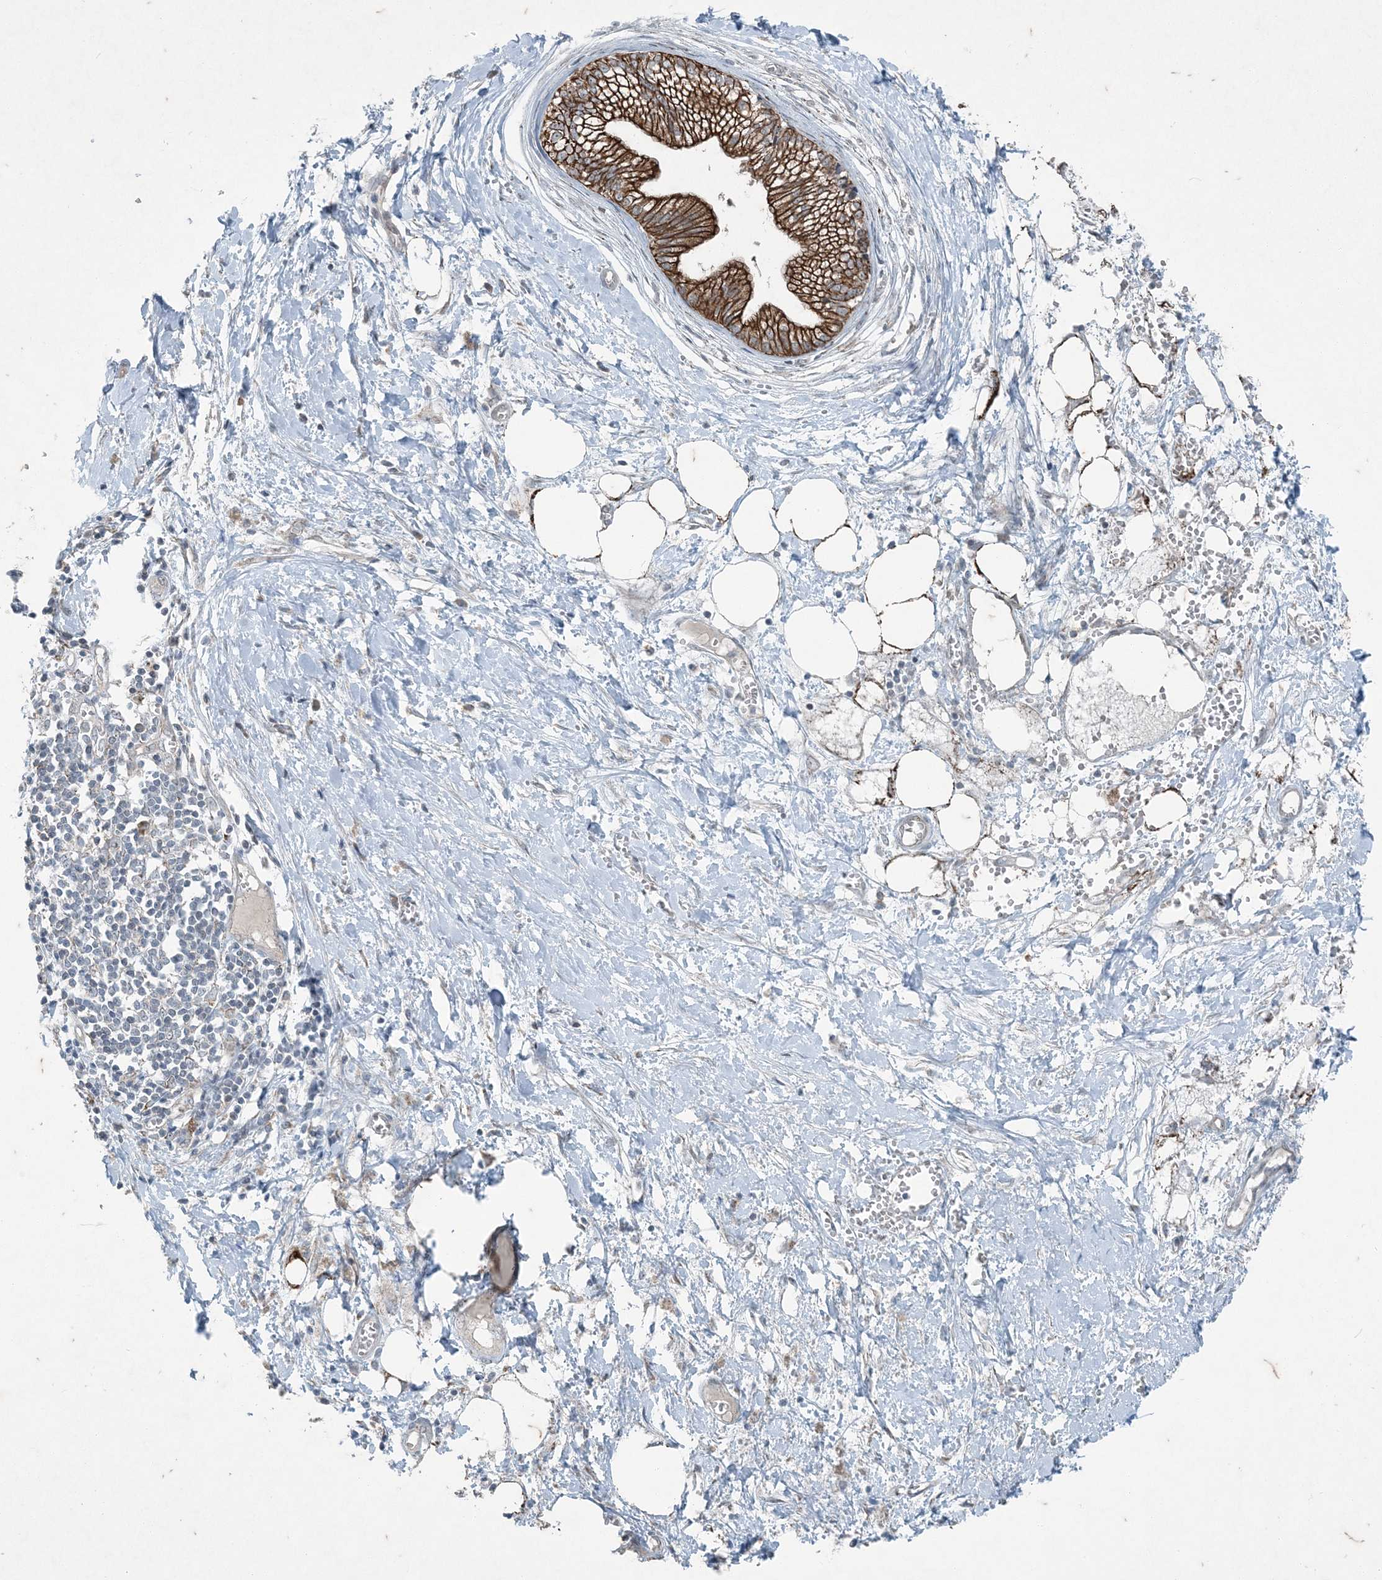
{"staining": {"intensity": "strong", "quantity": ">75%", "location": "cytoplasmic/membranous"}, "tissue": "pancreatic cancer", "cell_type": "Tumor cells", "image_type": "cancer", "snomed": [{"axis": "morphology", "description": "Adenocarcinoma, NOS"}, {"axis": "topography", "description": "Pancreas"}], "caption": "Protein staining demonstrates strong cytoplasmic/membranous expression in approximately >75% of tumor cells in adenocarcinoma (pancreatic). (Brightfield microscopy of DAB IHC at high magnification).", "gene": "PC", "patient": {"sex": "male", "age": 68}}